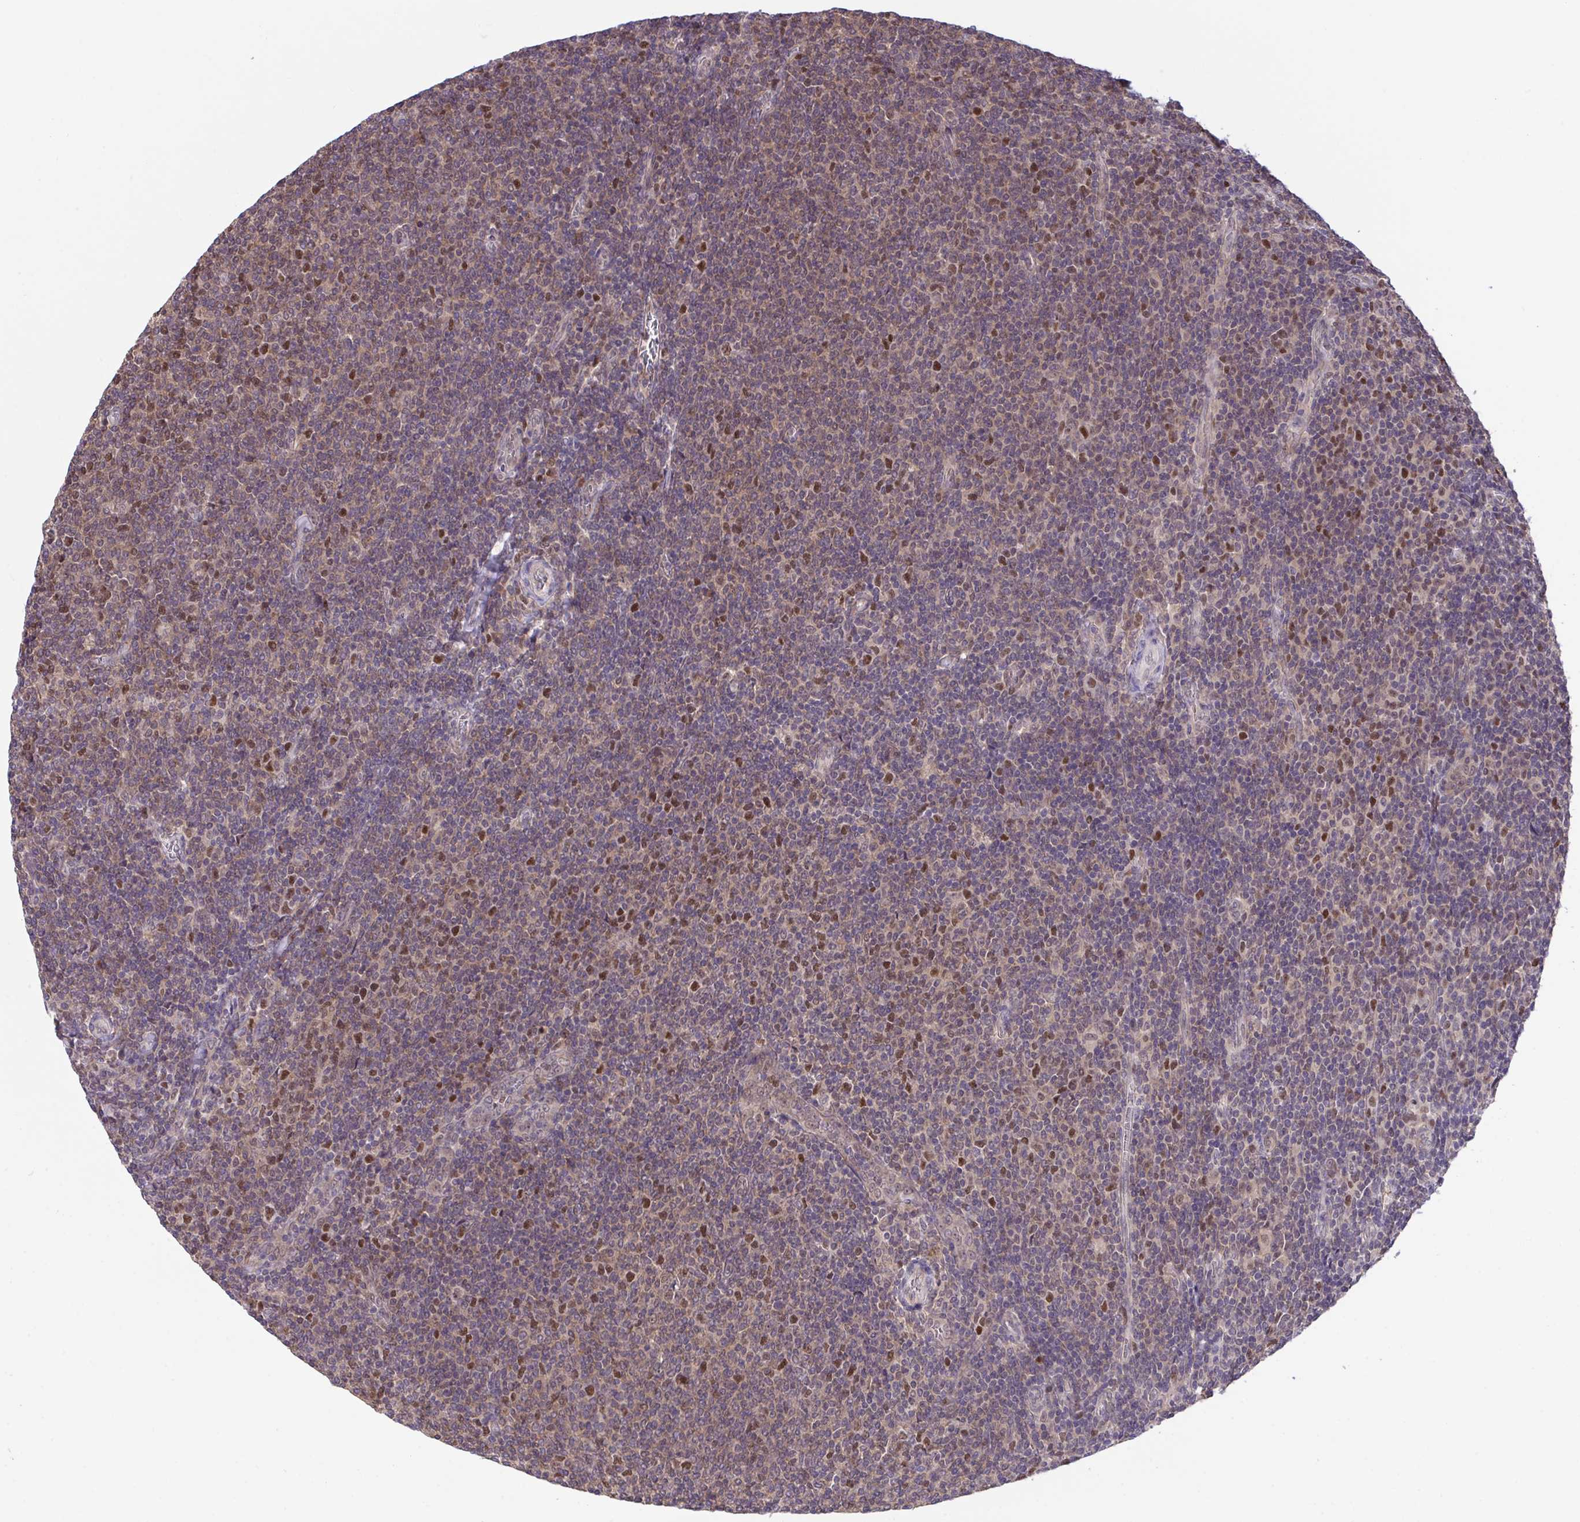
{"staining": {"intensity": "moderate", "quantity": "25%-75%", "location": "nuclear"}, "tissue": "lymphoma", "cell_type": "Tumor cells", "image_type": "cancer", "snomed": [{"axis": "morphology", "description": "Malignant lymphoma, non-Hodgkin's type, Low grade"}, {"axis": "topography", "description": "Lymph node"}], "caption": "Human low-grade malignant lymphoma, non-Hodgkin's type stained with a protein marker demonstrates moderate staining in tumor cells.", "gene": "ZNF444", "patient": {"sex": "male", "age": 52}}